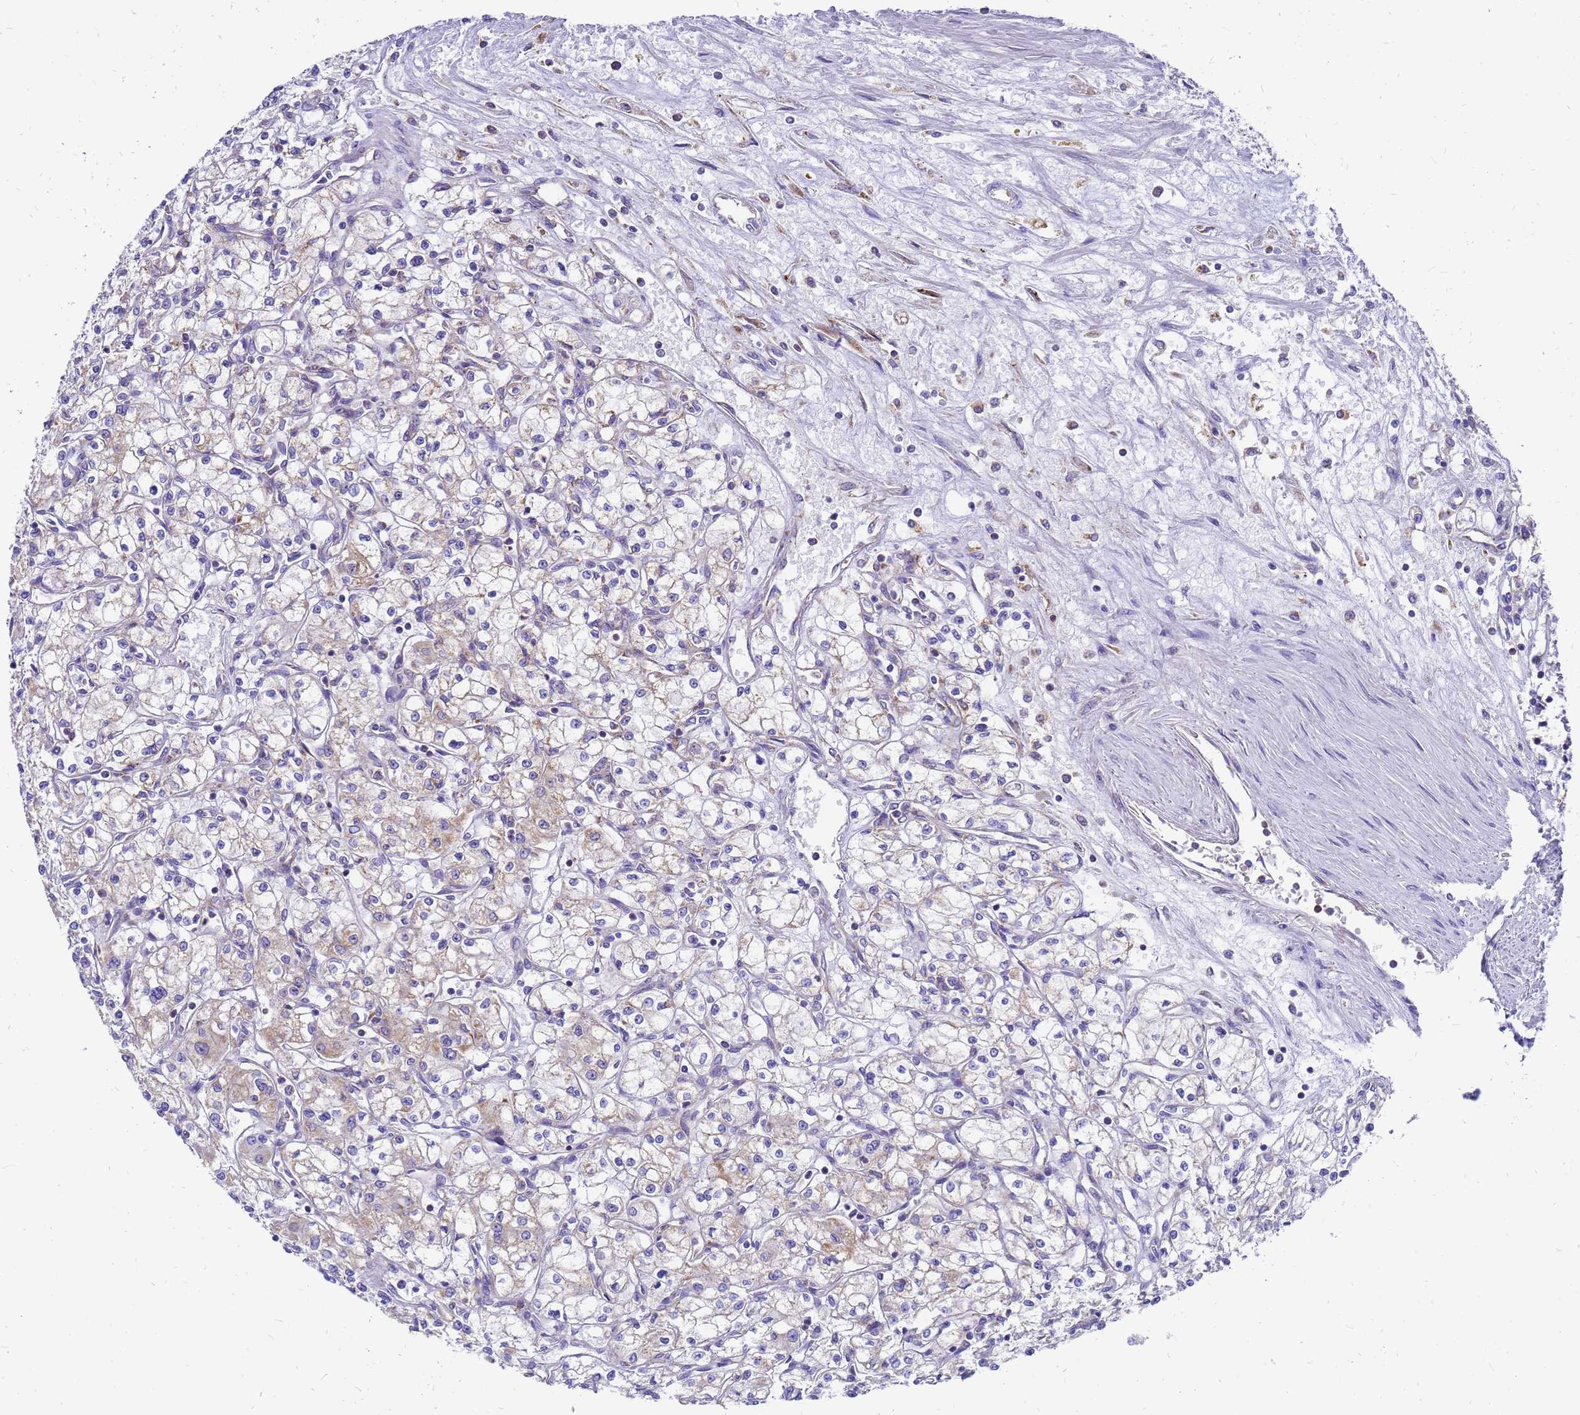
{"staining": {"intensity": "weak", "quantity": "25%-75%", "location": "cytoplasmic/membranous"}, "tissue": "renal cancer", "cell_type": "Tumor cells", "image_type": "cancer", "snomed": [{"axis": "morphology", "description": "Adenocarcinoma, NOS"}, {"axis": "topography", "description": "Kidney"}], "caption": "Adenocarcinoma (renal) was stained to show a protein in brown. There is low levels of weak cytoplasmic/membranous positivity in approximately 25%-75% of tumor cells. (brown staining indicates protein expression, while blue staining denotes nuclei).", "gene": "MRPS26", "patient": {"sex": "male", "age": 59}}